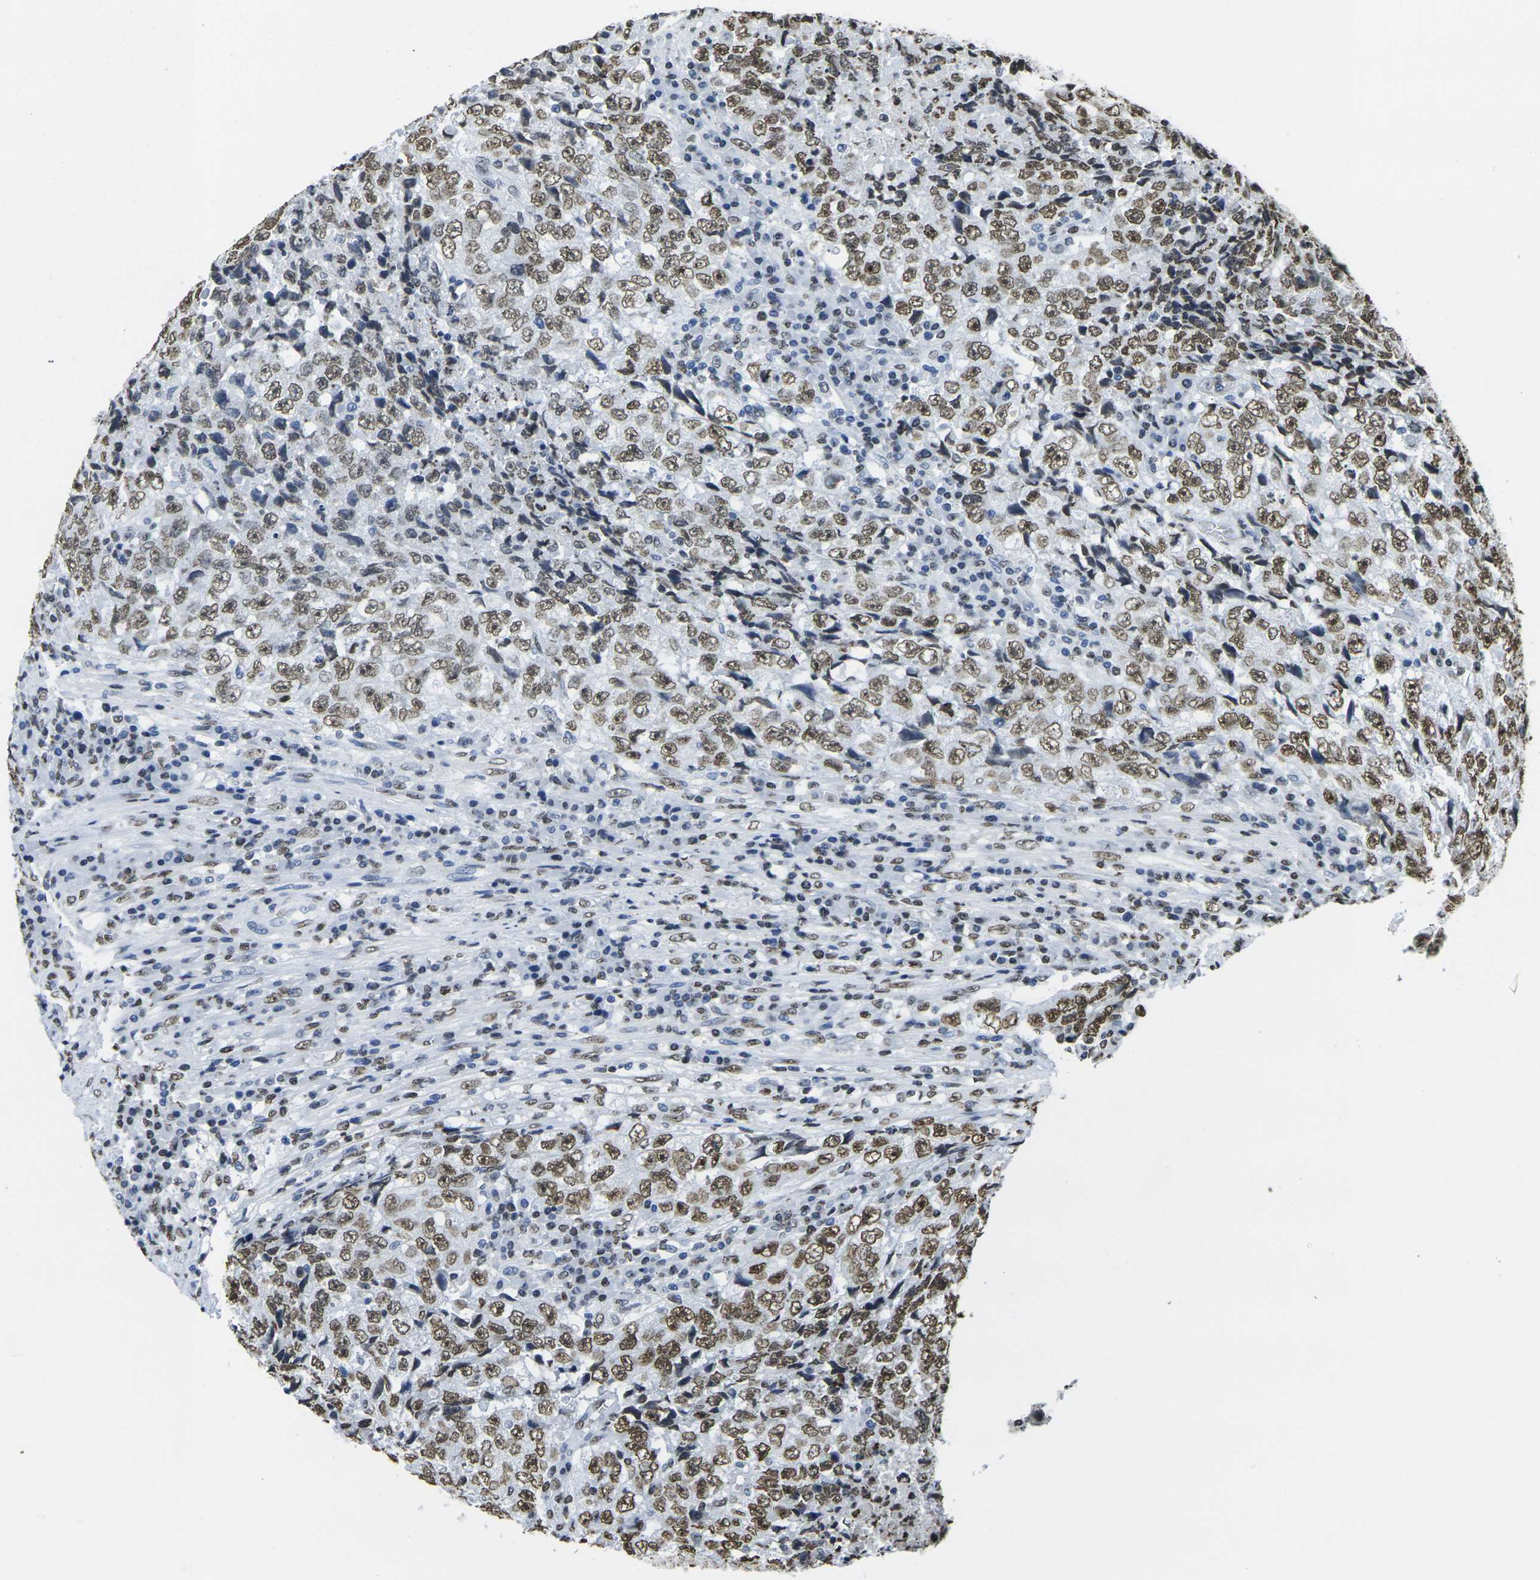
{"staining": {"intensity": "strong", "quantity": ">75%", "location": "nuclear"}, "tissue": "testis cancer", "cell_type": "Tumor cells", "image_type": "cancer", "snomed": [{"axis": "morphology", "description": "Necrosis, NOS"}, {"axis": "morphology", "description": "Carcinoma, Embryonal, NOS"}, {"axis": "topography", "description": "Testis"}], "caption": "The micrograph displays immunohistochemical staining of testis embryonal carcinoma. There is strong nuclear expression is seen in about >75% of tumor cells. The staining was performed using DAB to visualize the protein expression in brown, while the nuclei were stained in blue with hematoxylin (Magnification: 20x).", "gene": "DRAXIN", "patient": {"sex": "male", "age": 19}}